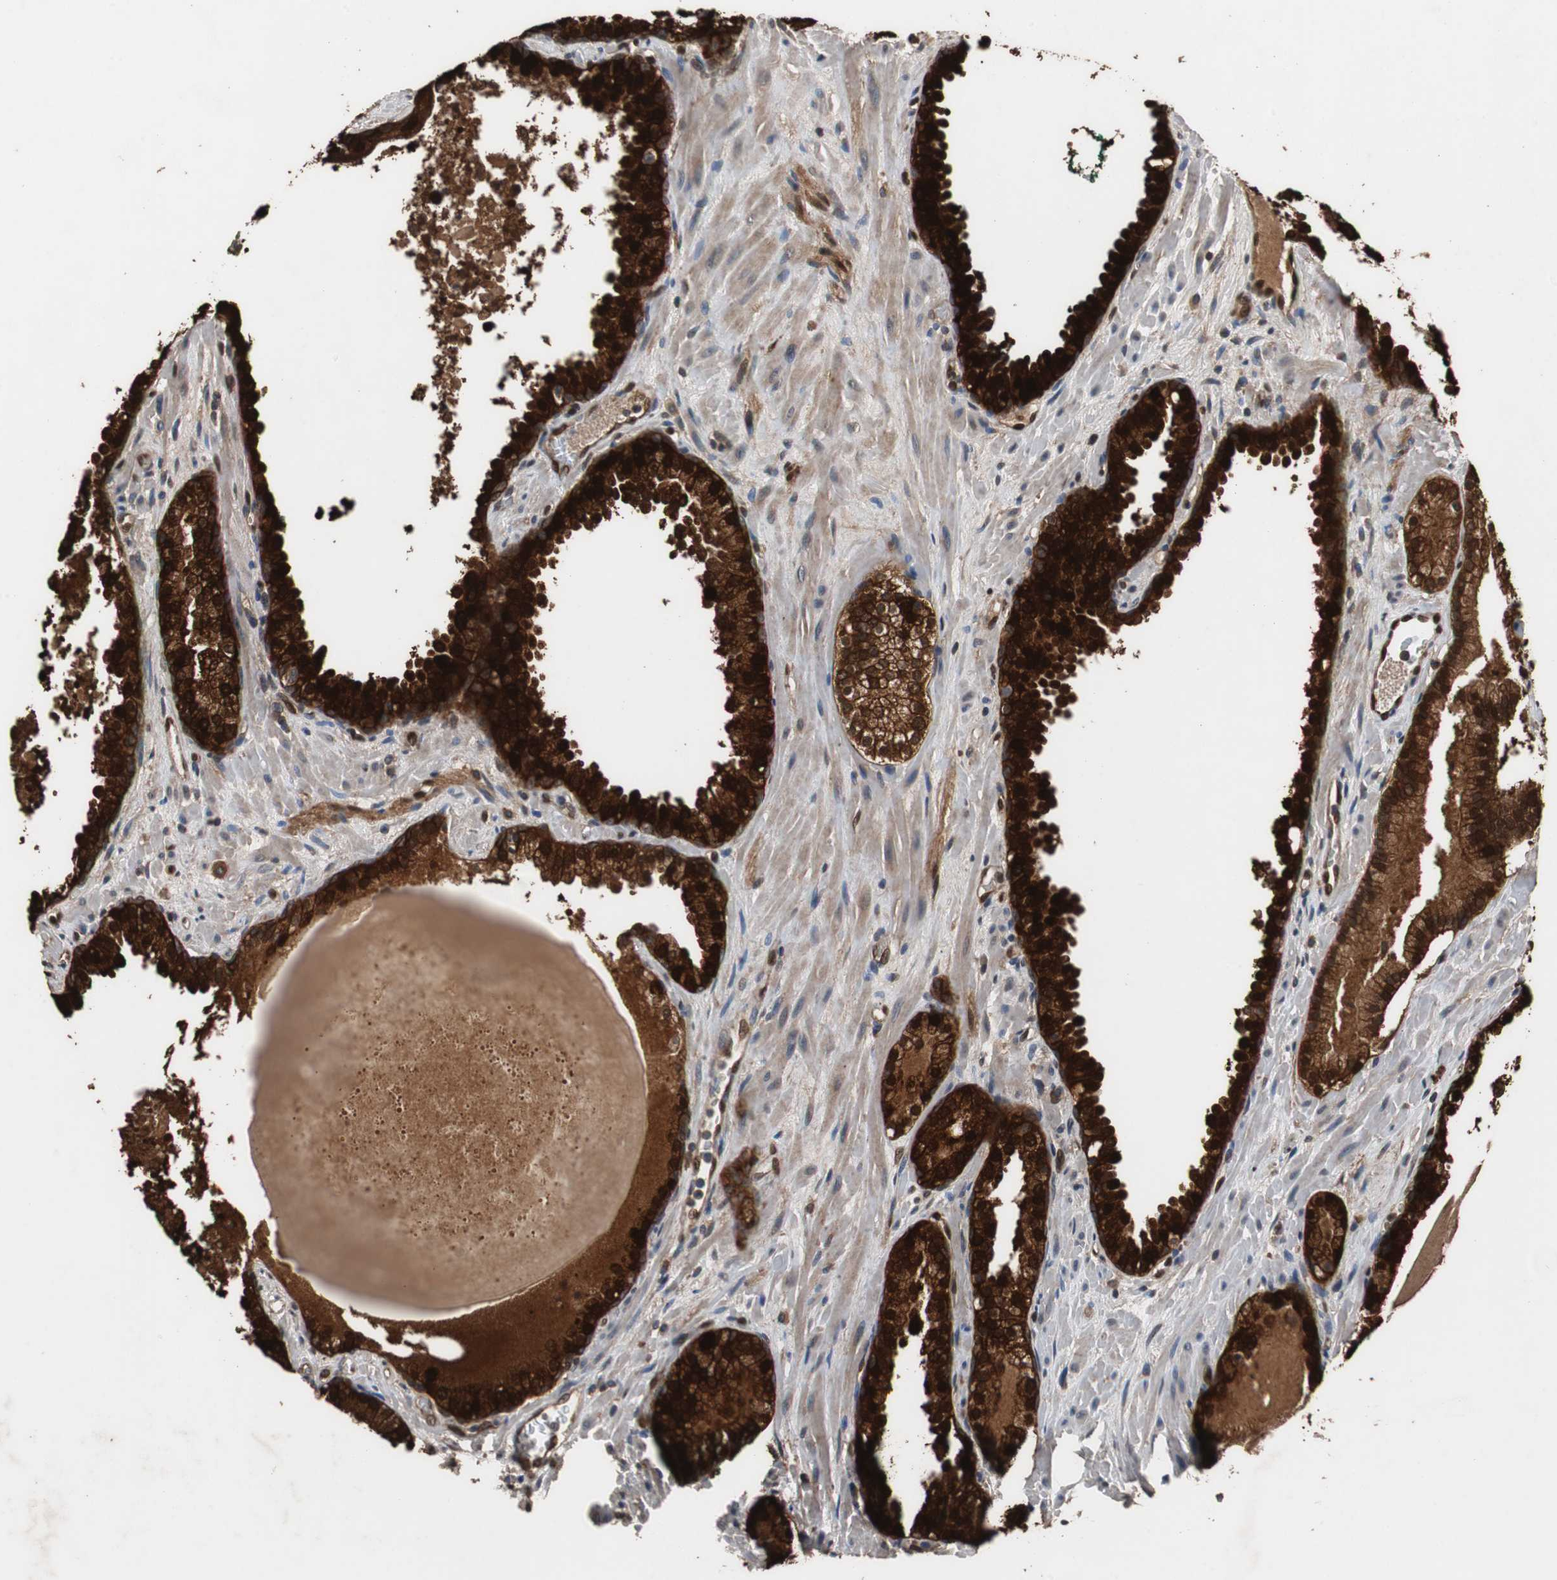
{"staining": {"intensity": "strong", "quantity": ">75%", "location": "cytoplasmic/membranous,nuclear"}, "tissue": "prostate cancer", "cell_type": "Tumor cells", "image_type": "cancer", "snomed": [{"axis": "morphology", "description": "Adenocarcinoma, Low grade"}, {"axis": "topography", "description": "Prostate"}], "caption": "Low-grade adenocarcinoma (prostate) tissue reveals strong cytoplasmic/membranous and nuclear positivity in approximately >75% of tumor cells", "gene": "NDRG1", "patient": {"sex": "male", "age": 63}}